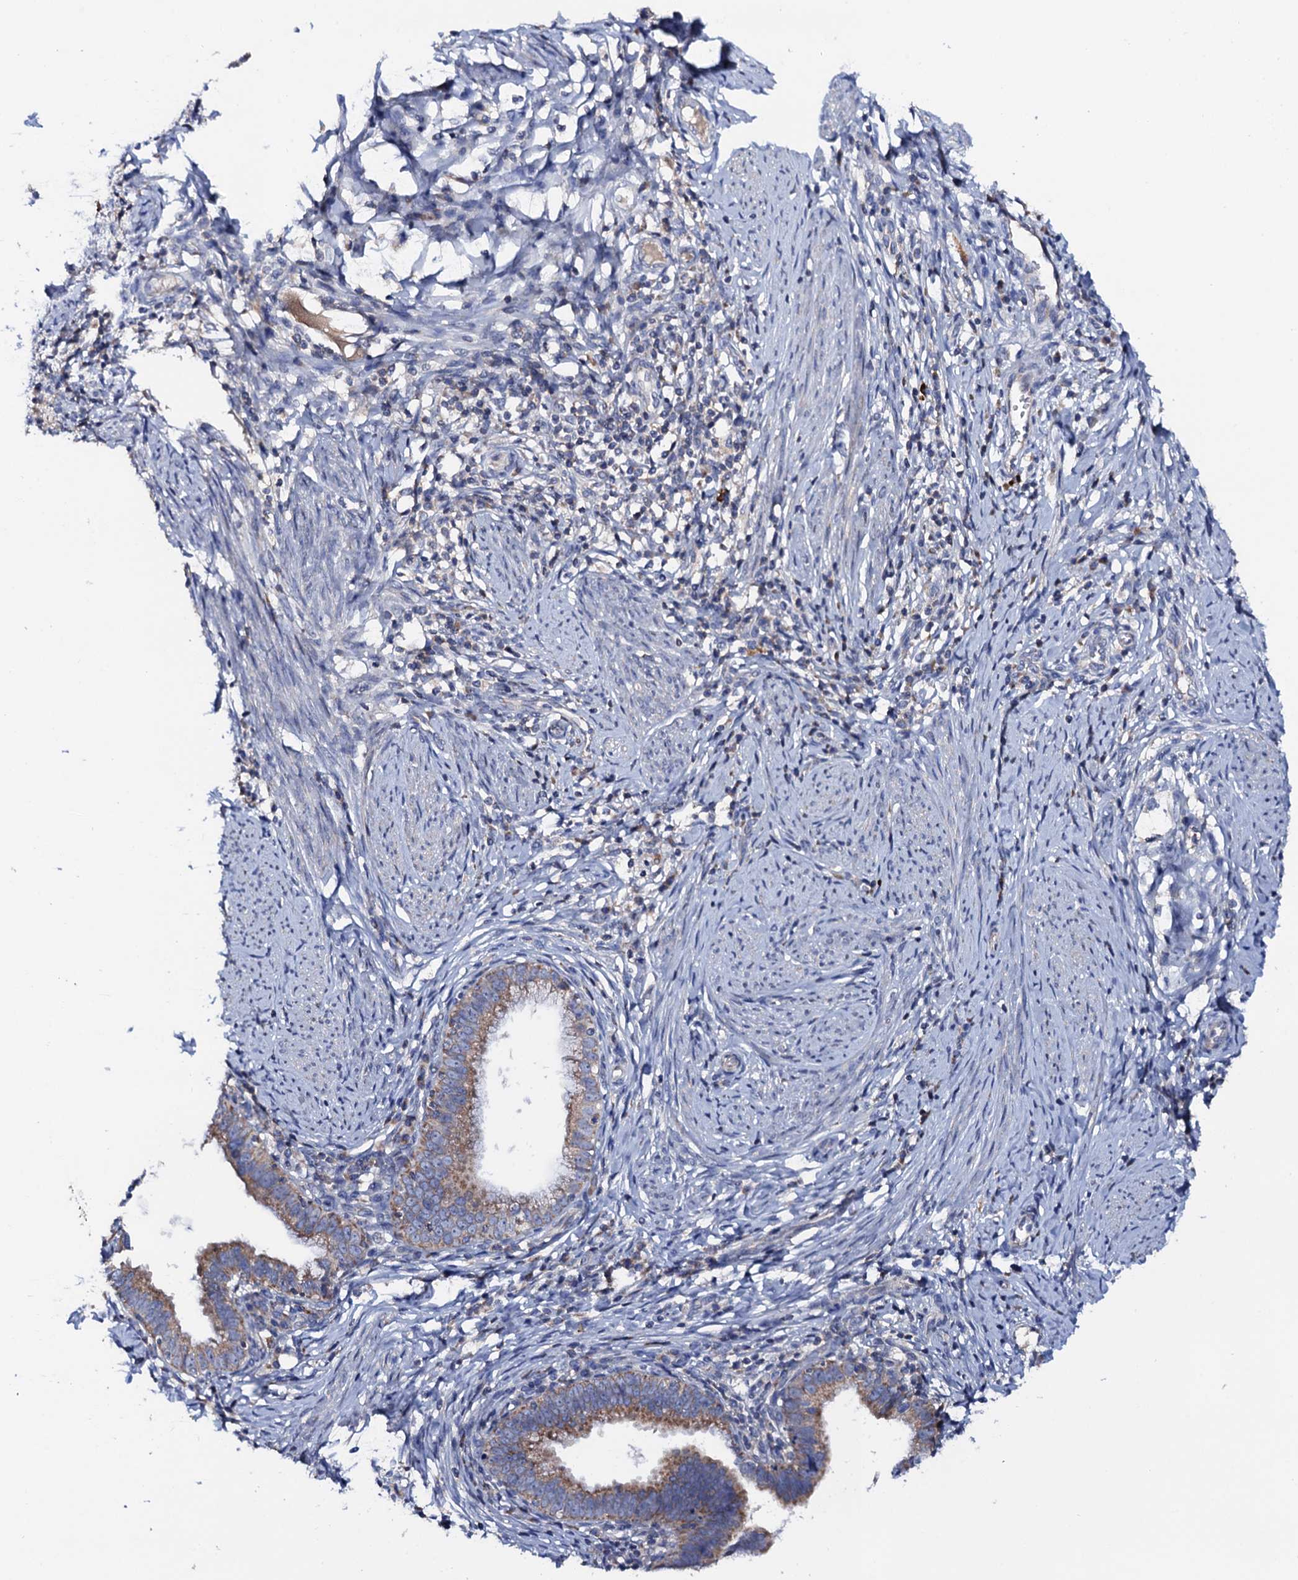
{"staining": {"intensity": "moderate", "quantity": "25%-75%", "location": "cytoplasmic/membranous"}, "tissue": "cervical cancer", "cell_type": "Tumor cells", "image_type": "cancer", "snomed": [{"axis": "morphology", "description": "Adenocarcinoma, NOS"}, {"axis": "topography", "description": "Cervix"}], "caption": "DAB immunohistochemical staining of adenocarcinoma (cervical) demonstrates moderate cytoplasmic/membranous protein expression in approximately 25%-75% of tumor cells.", "gene": "MRPL48", "patient": {"sex": "female", "age": 36}}